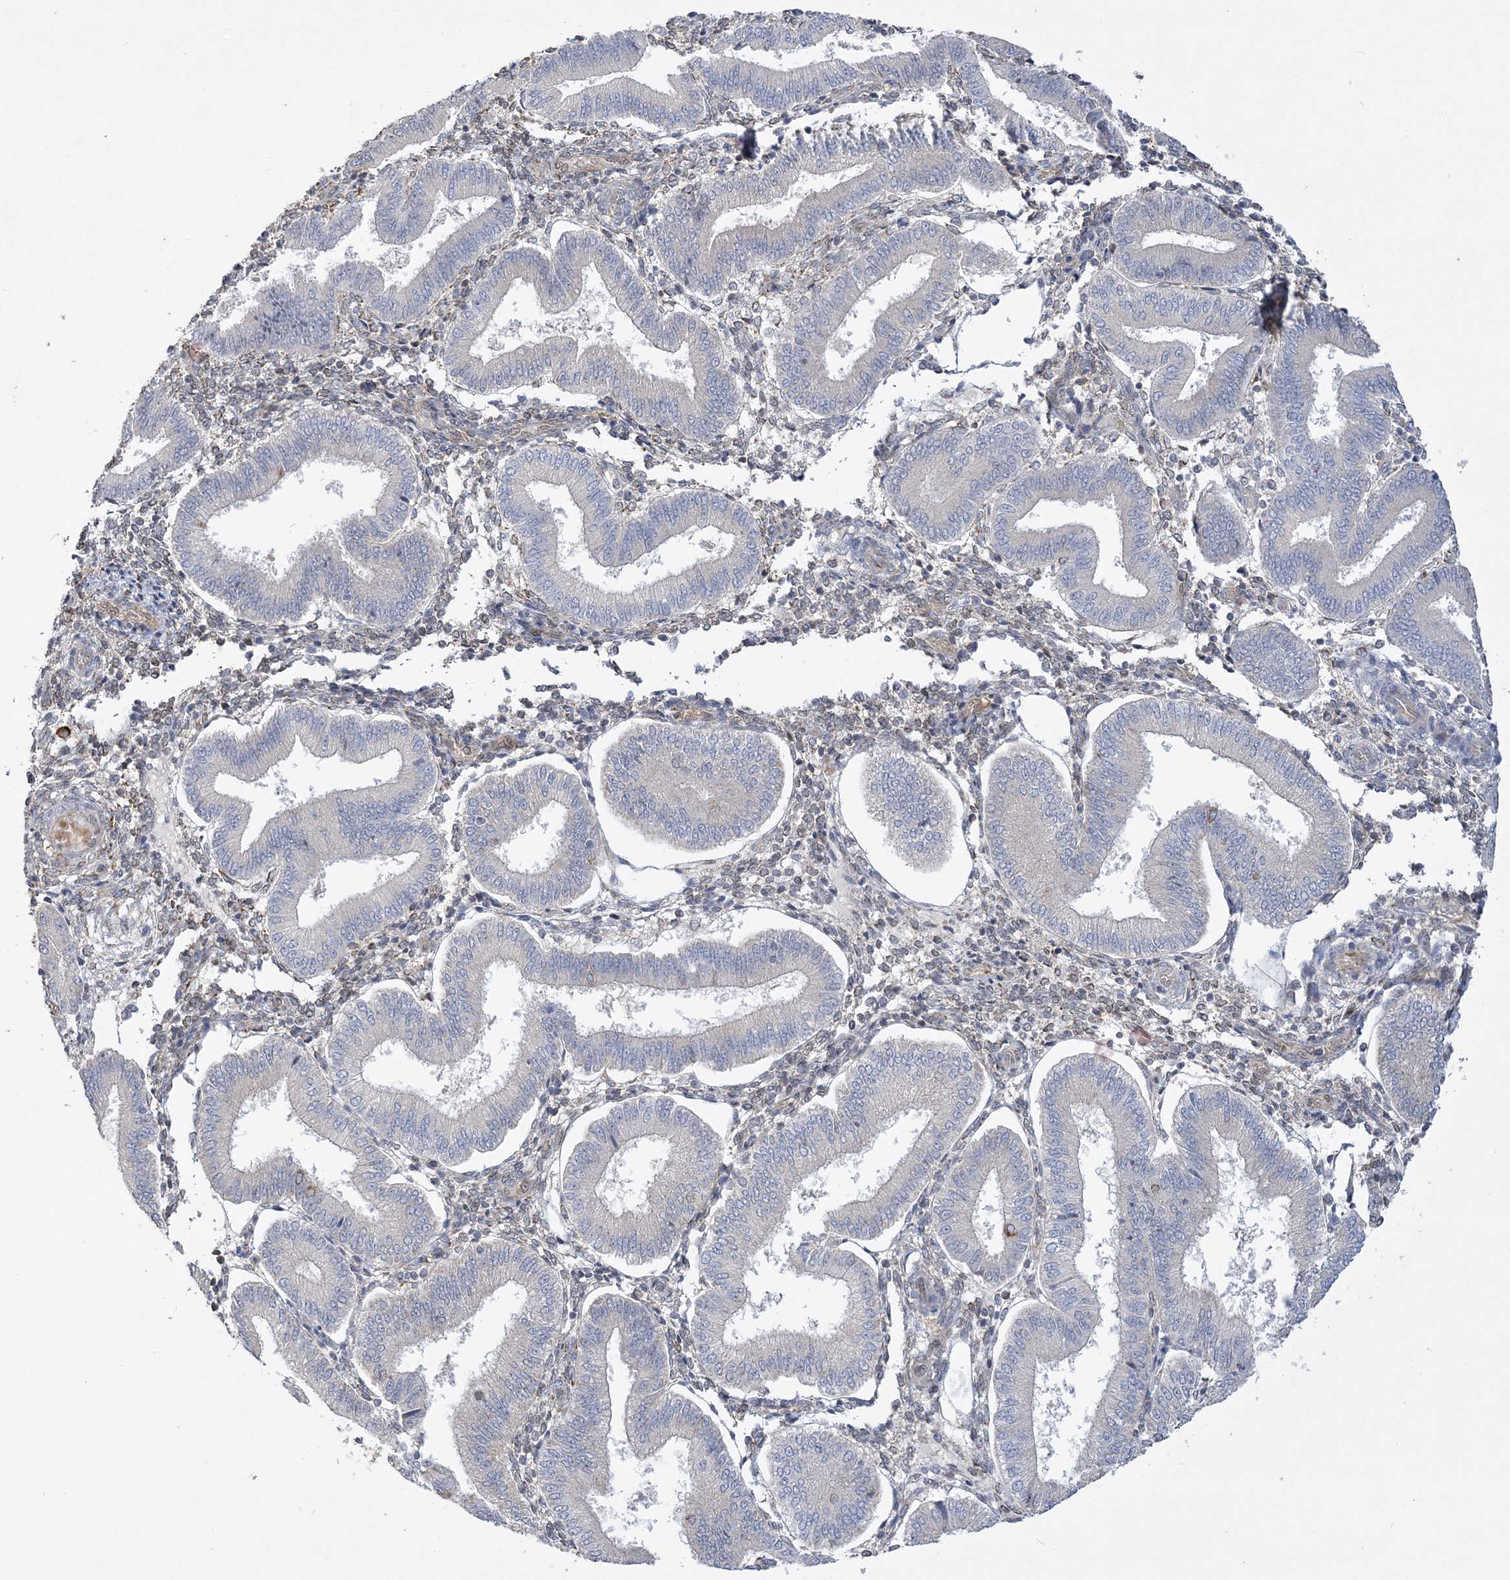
{"staining": {"intensity": "moderate", "quantity": "<25%", "location": "cytoplasmic/membranous"}, "tissue": "endometrium", "cell_type": "Cells in endometrial stroma", "image_type": "normal", "snomed": [{"axis": "morphology", "description": "Normal tissue, NOS"}, {"axis": "topography", "description": "Endometrium"}], "caption": "Immunohistochemistry micrograph of benign endometrium stained for a protein (brown), which exhibits low levels of moderate cytoplasmic/membranous expression in approximately <25% of cells in endometrial stroma.", "gene": "INPP1", "patient": {"sex": "female", "age": 39}}